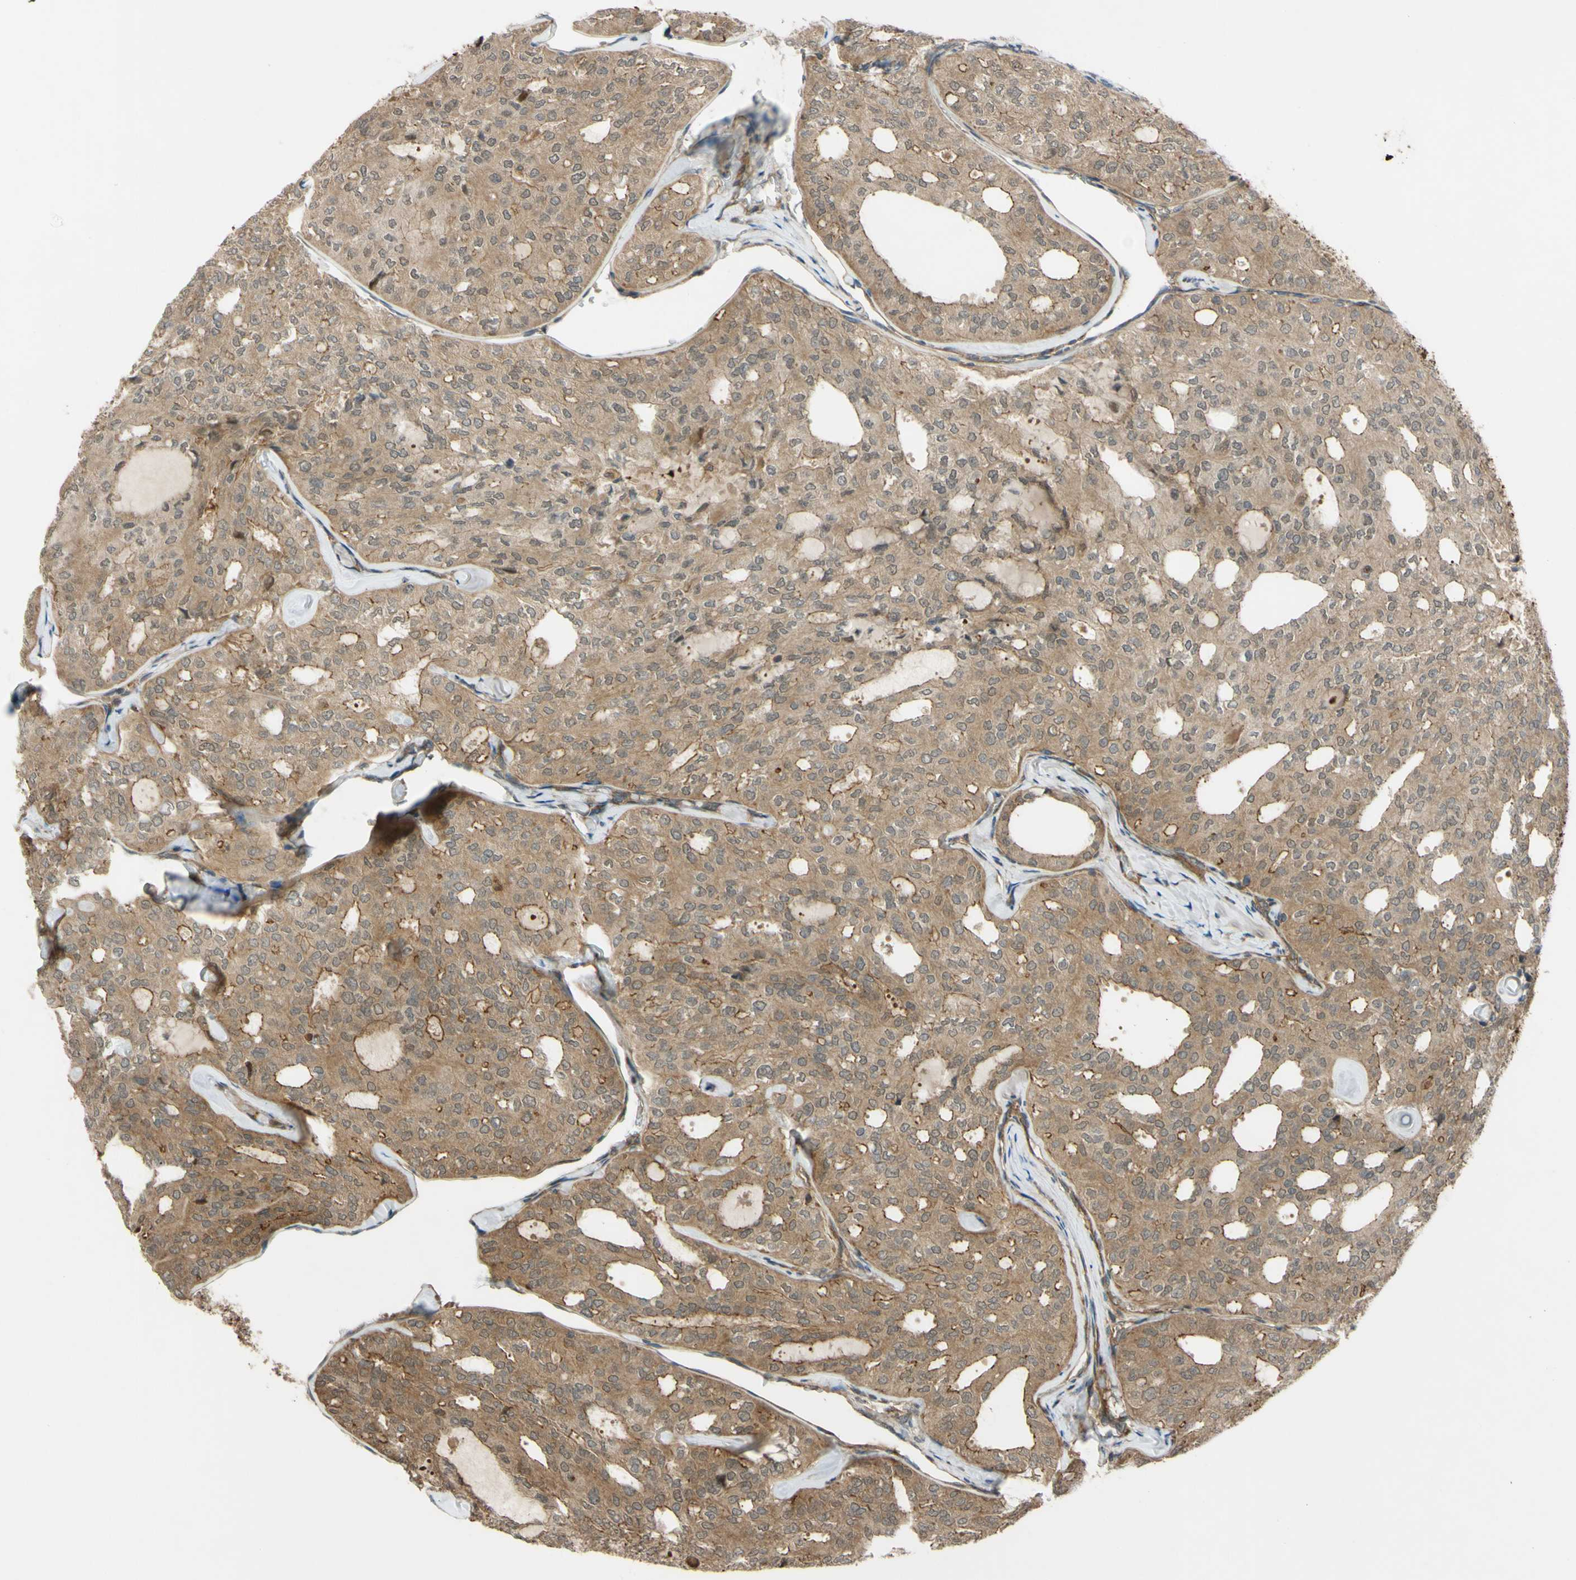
{"staining": {"intensity": "moderate", "quantity": ">75%", "location": "cytoplasmic/membranous"}, "tissue": "thyroid cancer", "cell_type": "Tumor cells", "image_type": "cancer", "snomed": [{"axis": "morphology", "description": "Follicular adenoma carcinoma, NOS"}, {"axis": "topography", "description": "Thyroid gland"}], "caption": "Immunohistochemical staining of human thyroid follicular adenoma carcinoma displays medium levels of moderate cytoplasmic/membranous protein positivity in about >75% of tumor cells.", "gene": "FLII", "patient": {"sex": "male", "age": 75}}